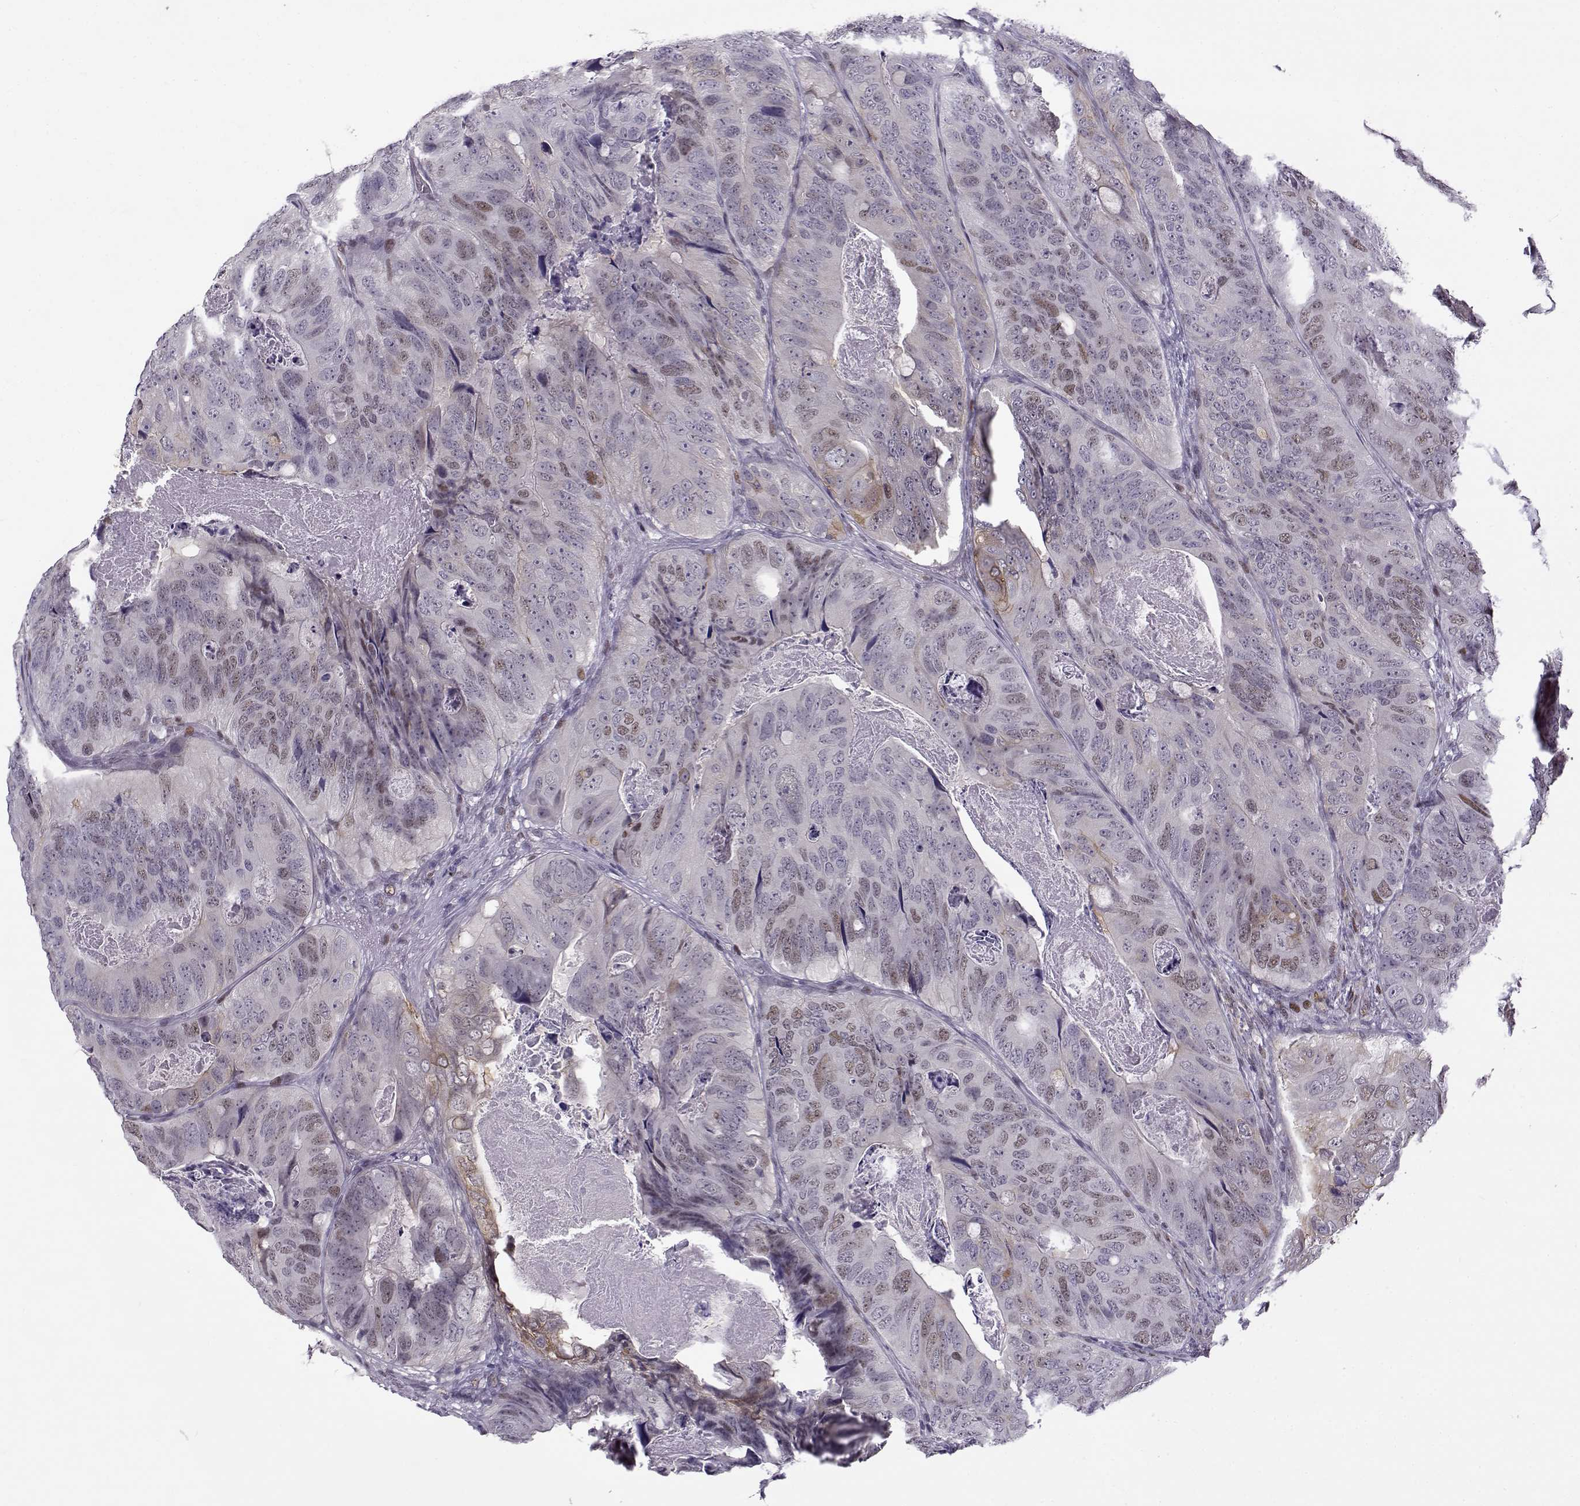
{"staining": {"intensity": "weak", "quantity": "<25%", "location": "nuclear"}, "tissue": "colorectal cancer", "cell_type": "Tumor cells", "image_type": "cancer", "snomed": [{"axis": "morphology", "description": "Adenocarcinoma, NOS"}, {"axis": "topography", "description": "Colon"}], "caption": "Immunohistochemical staining of colorectal cancer demonstrates no significant positivity in tumor cells.", "gene": "BACH1", "patient": {"sex": "male", "age": 79}}